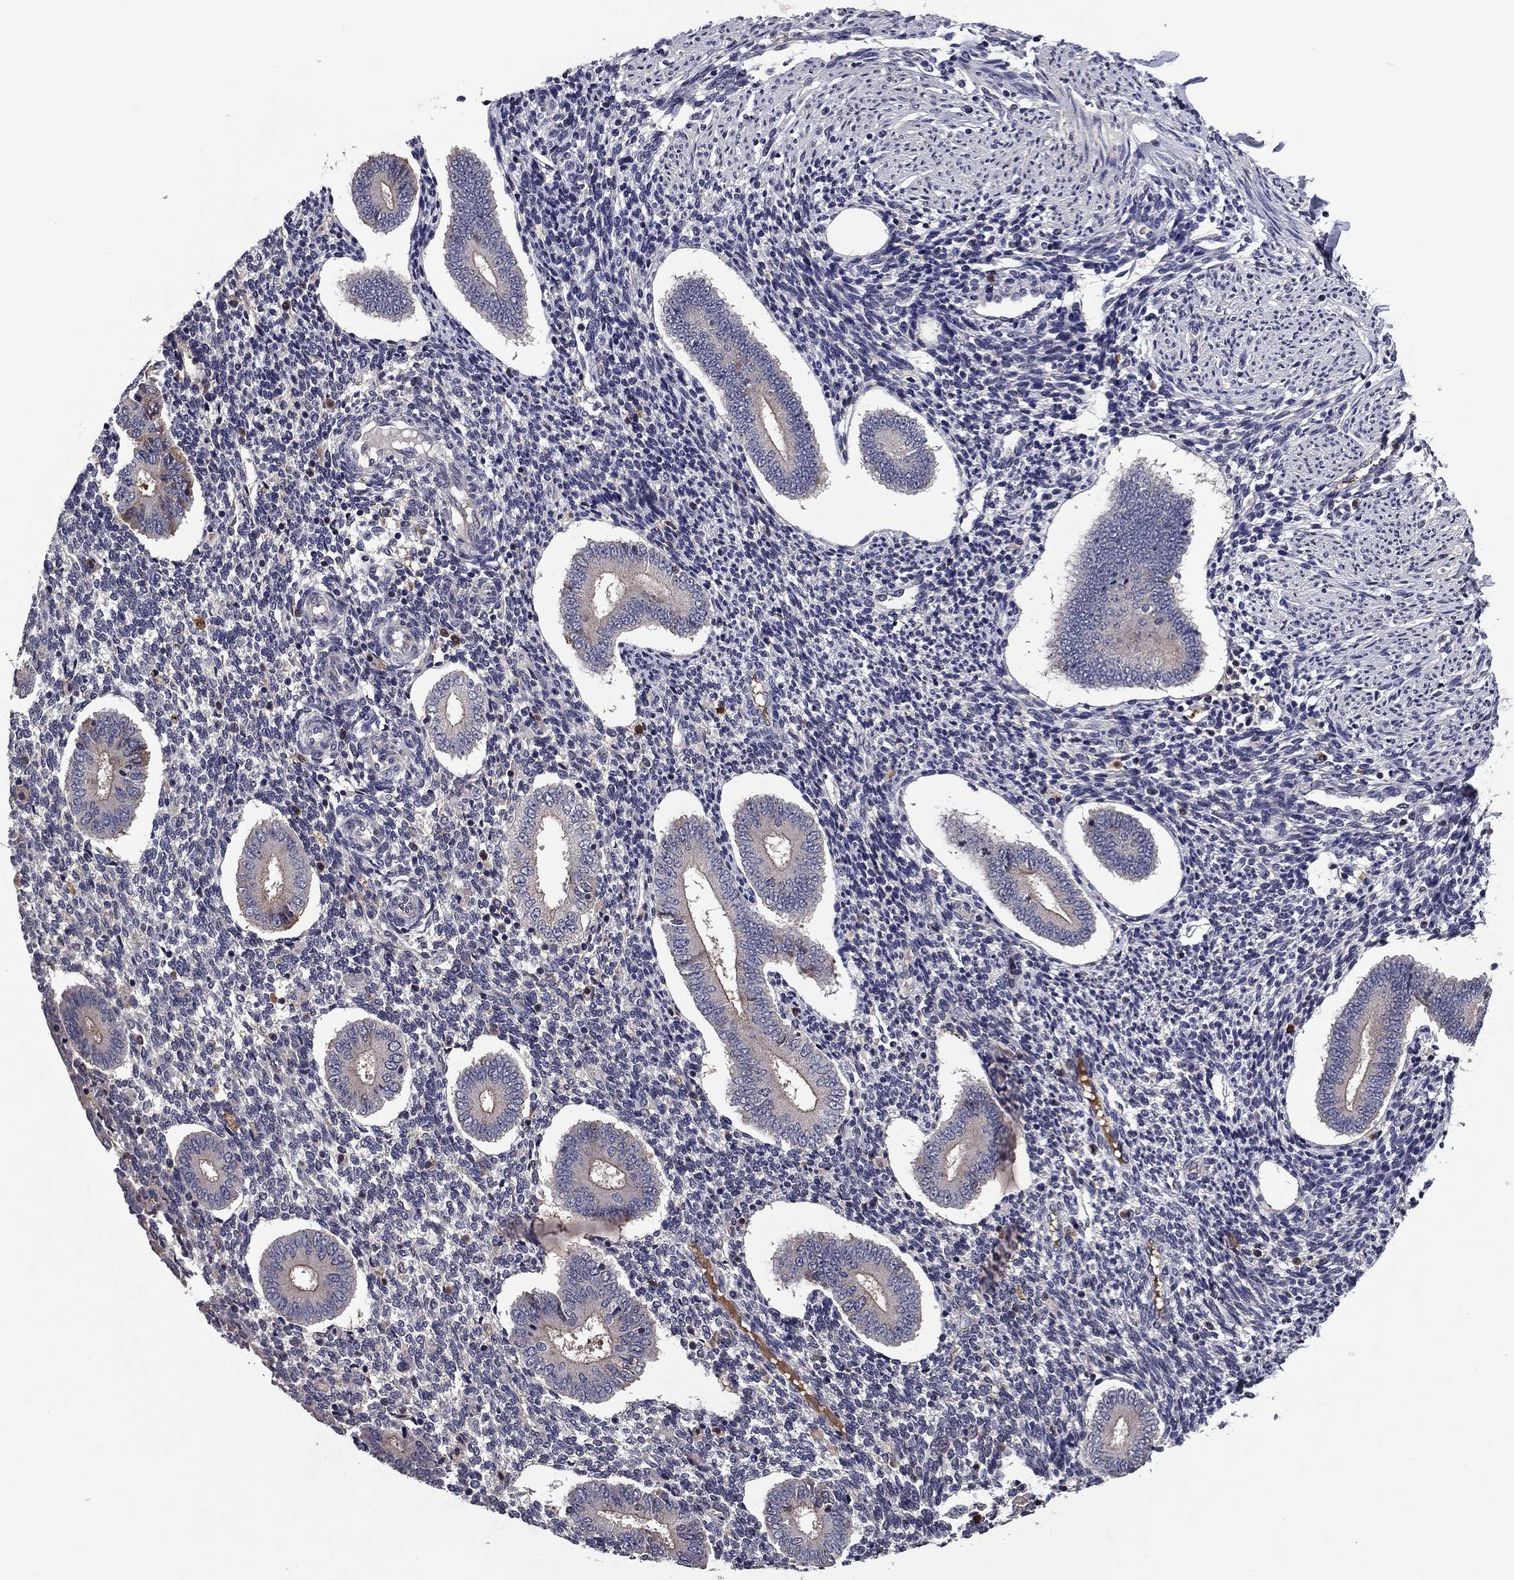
{"staining": {"intensity": "negative", "quantity": "none", "location": "none"}, "tissue": "endometrium", "cell_type": "Cells in endometrial stroma", "image_type": "normal", "snomed": [{"axis": "morphology", "description": "Normal tissue, NOS"}, {"axis": "topography", "description": "Endometrium"}], "caption": "Immunohistochemistry photomicrograph of unremarkable endometrium stained for a protein (brown), which shows no expression in cells in endometrial stroma. Brightfield microscopy of immunohistochemistry stained with DAB (3,3'-diaminobenzidine) (brown) and hematoxylin (blue), captured at high magnification.", "gene": "PROS1", "patient": {"sex": "female", "age": 40}}